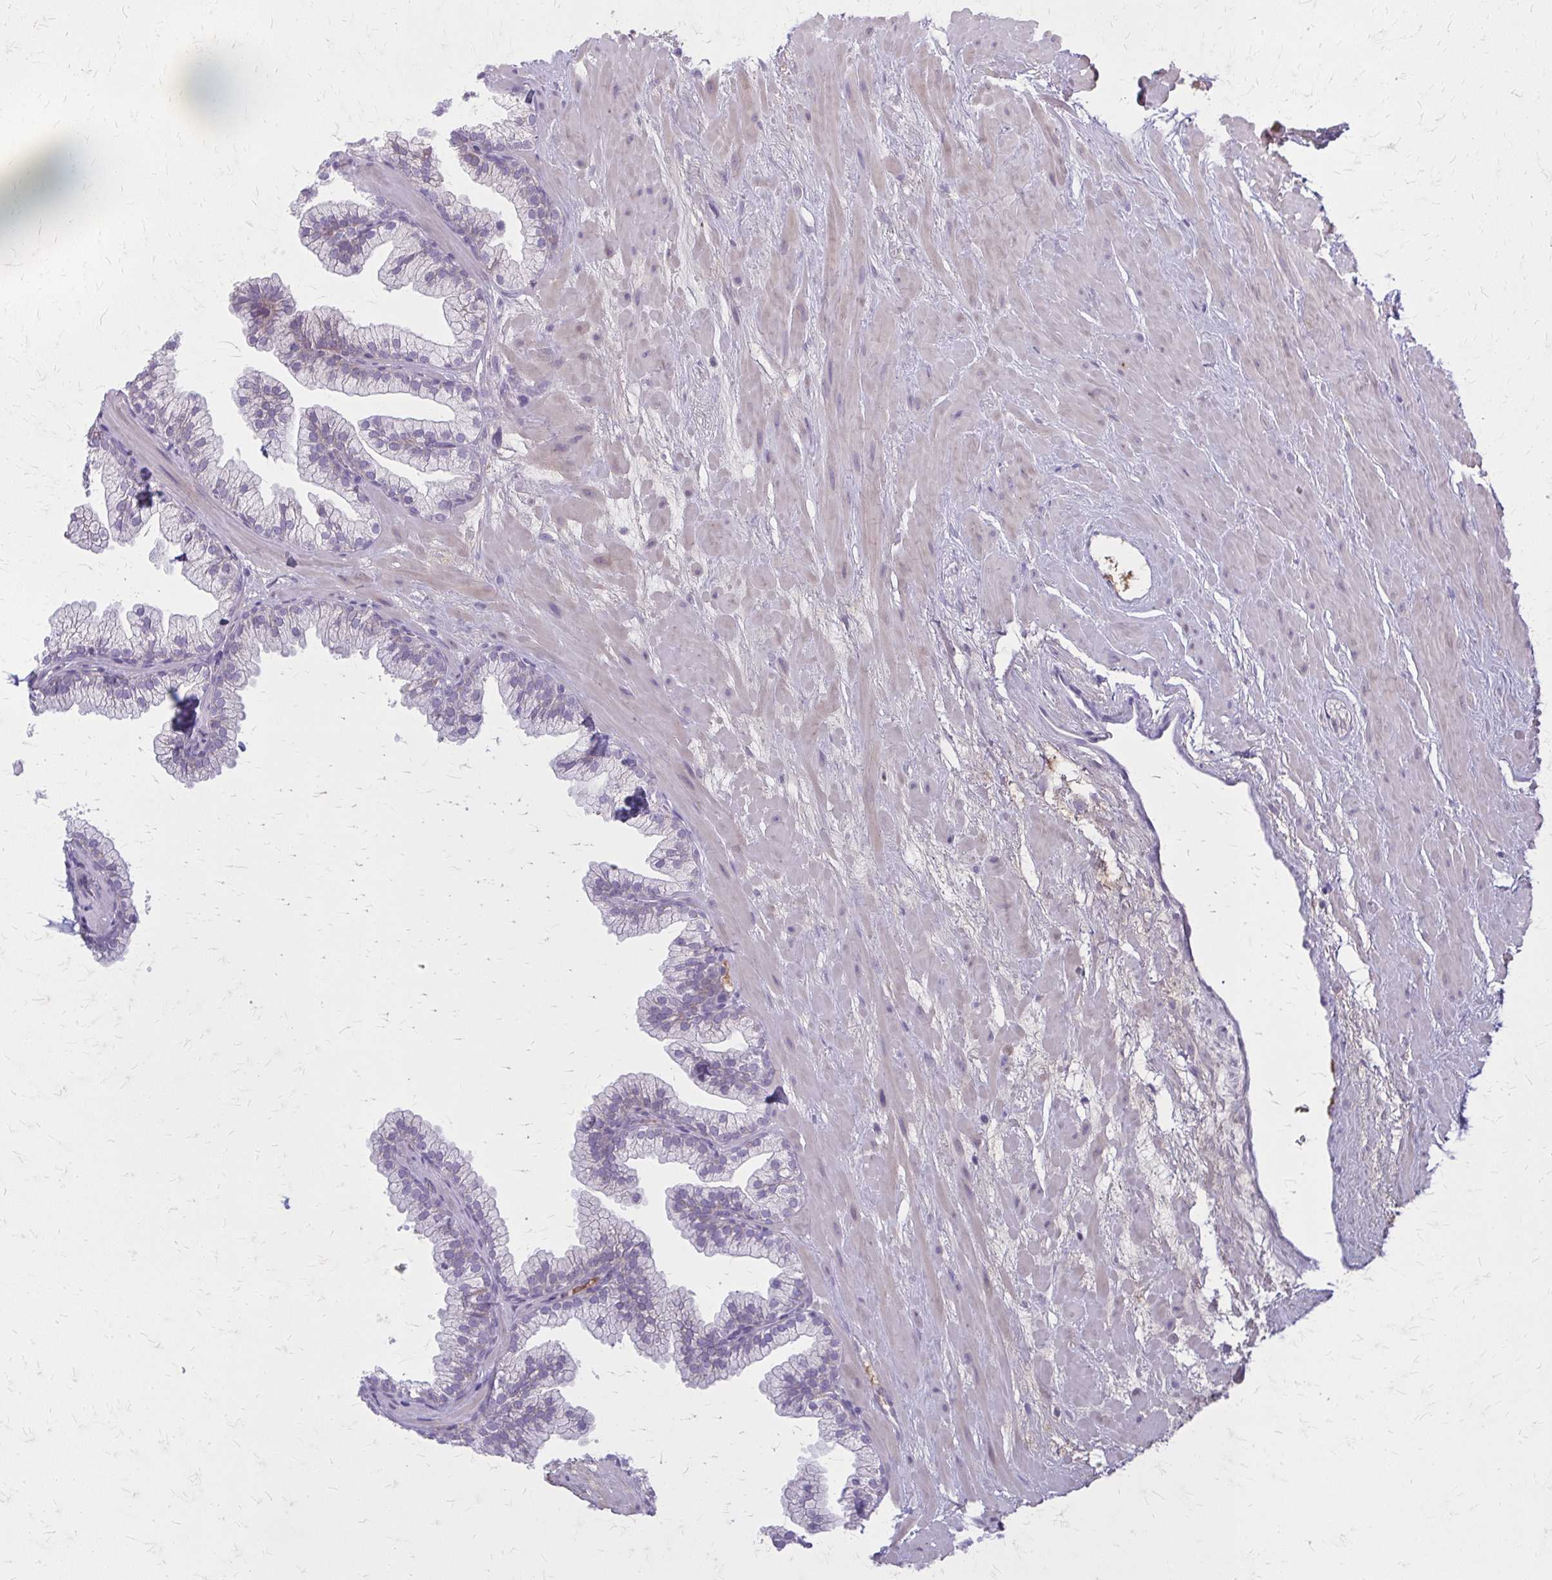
{"staining": {"intensity": "negative", "quantity": "none", "location": "none"}, "tissue": "prostate", "cell_type": "Glandular cells", "image_type": "normal", "snomed": [{"axis": "morphology", "description": "Normal tissue, NOS"}, {"axis": "topography", "description": "Prostate"}, {"axis": "topography", "description": "Peripheral nerve tissue"}], "caption": "Prostate was stained to show a protein in brown. There is no significant positivity in glandular cells. (Brightfield microscopy of DAB immunohistochemistry (IHC) at high magnification).", "gene": "SERPIND1", "patient": {"sex": "male", "age": 61}}